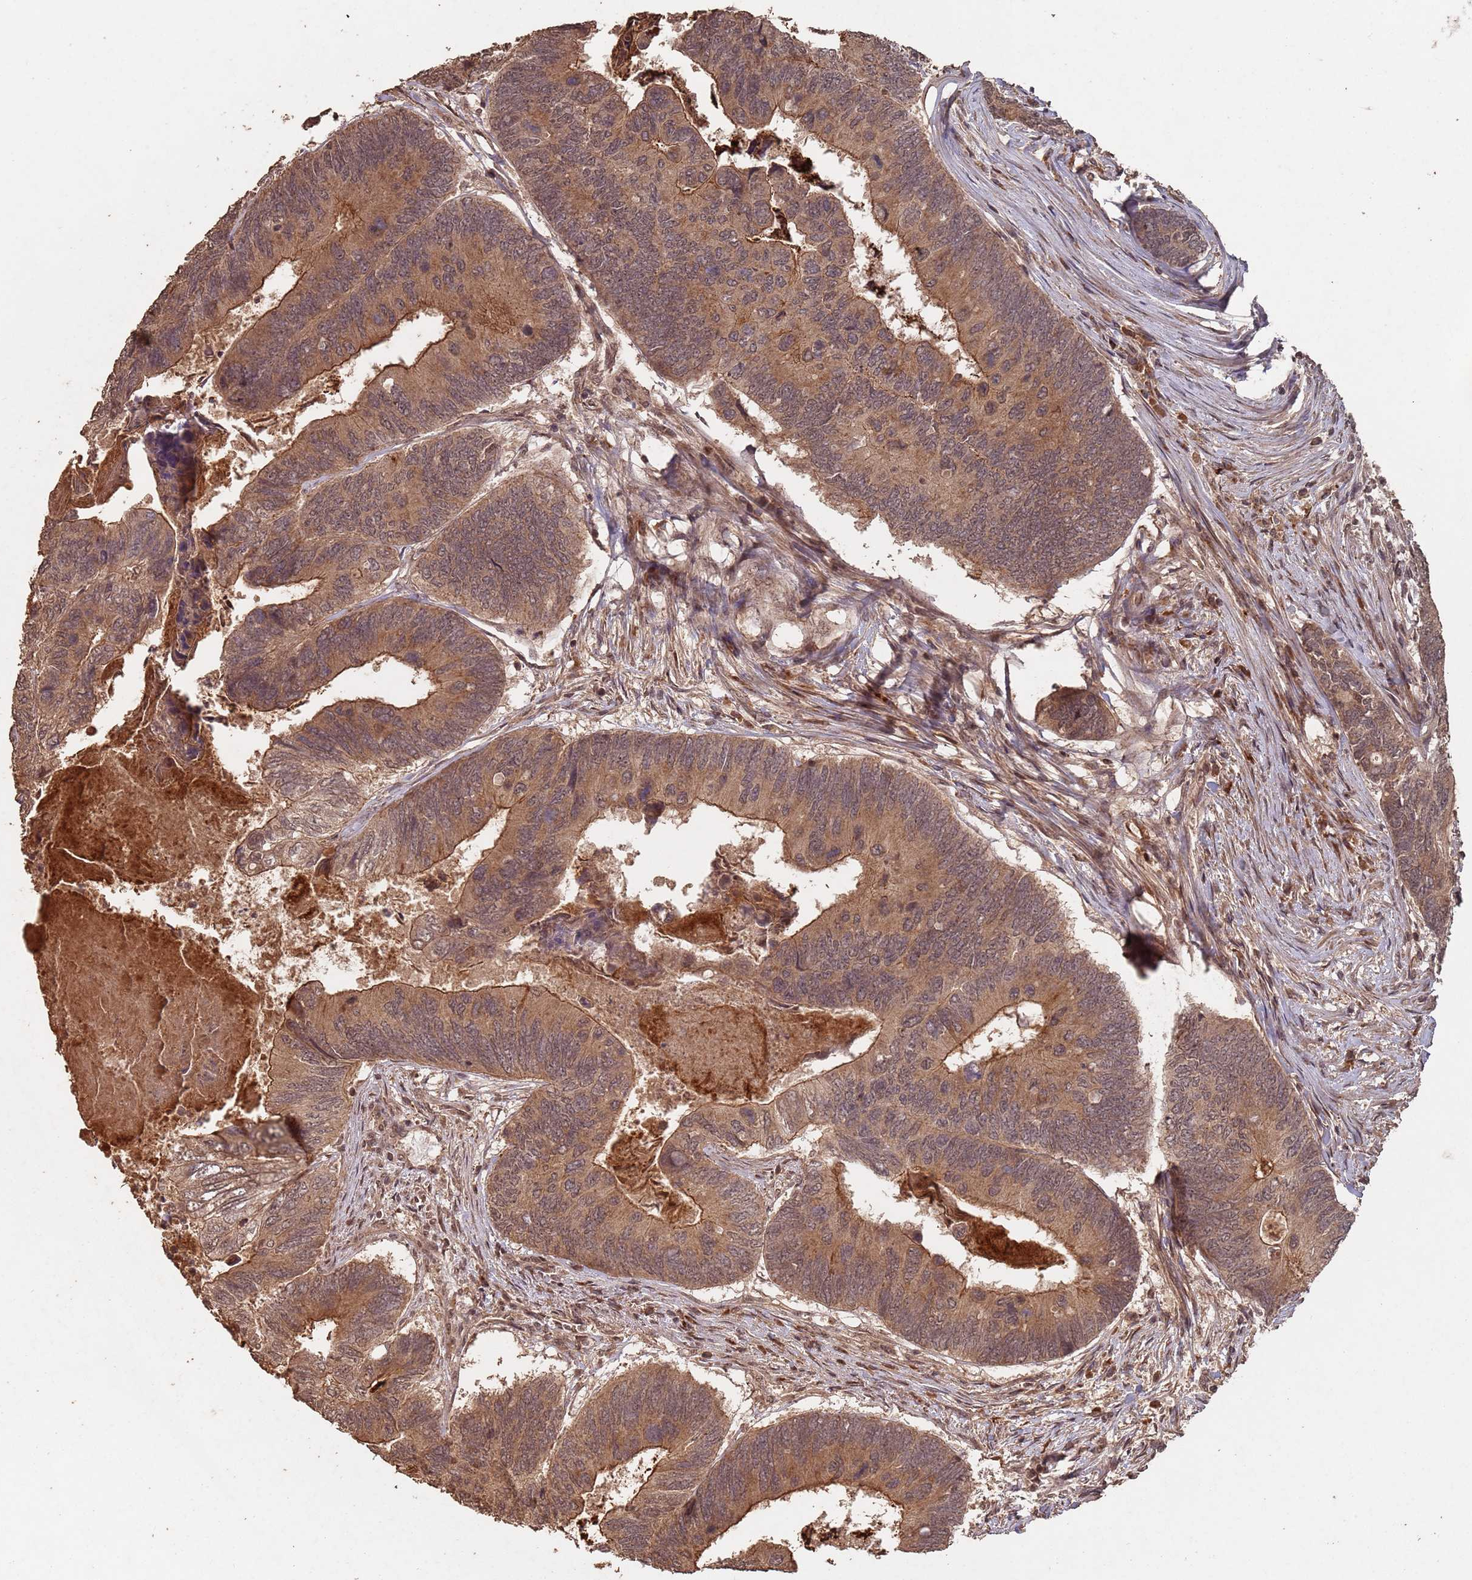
{"staining": {"intensity": "moderate", "quantity": ">75%", "location": "cytoplasmic/membranous,nuclear"}, "tissue": "colorectal cancer", "cell_type": "Tumor cells", "image_type": "cancer", "snomed": [{"axis": "morphology", "description": "Adenocarcinoma, NOS"}, {"axis": "topography", "description": "Colon"}], "caption": "This histopathology image shows IHC staining of human adenocarcinoma (colorectal), with medium moderate cytoplasmic/membranous and nuclear staining in approximately >75% of tumor cells.", "gene": "FRAT1", "patient": {"sex": "female", "age": 67}}